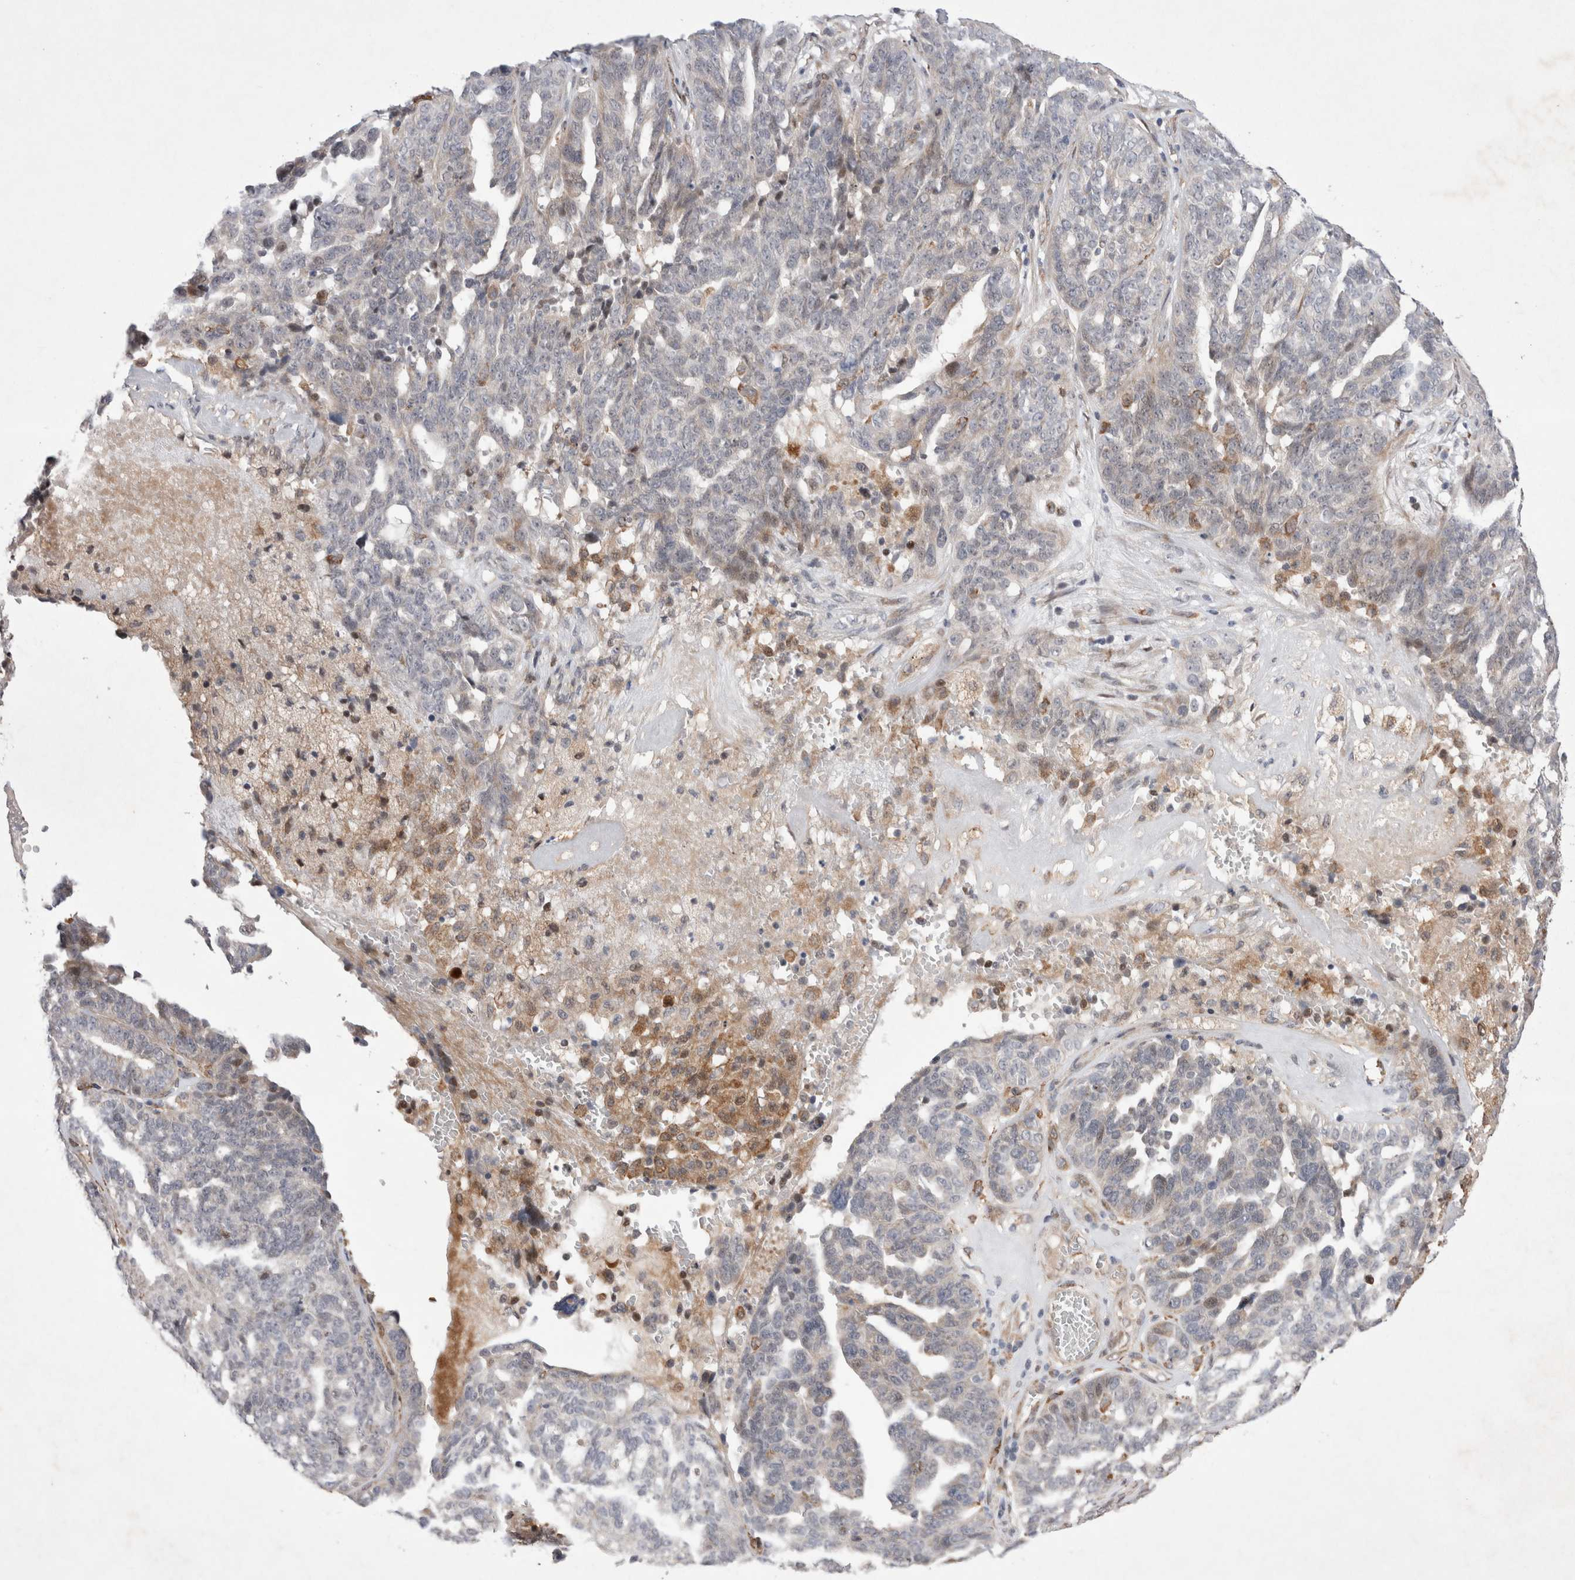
{"staining": {"intensity": "negative", "quantity": "none", "location": "none"}, "tissue": "ovarian cancer", "cell_type": "Tumor cells", "image_type": "cancer", "snomed": [{"axis": "morphology", "description": "Cystadenocarcinoma, serous, NOS"}, {"axis": "topography", "description": "Ovary"}], "caption": "Immunohistochemical staining of ovarian cancer (serous cystadenocarcinoma) reveals no significant positivity in tumor cells. Nuclei are stained in blue.", "gene": "GIMAP6", "patient": {"sex": "female", "age": 59}}